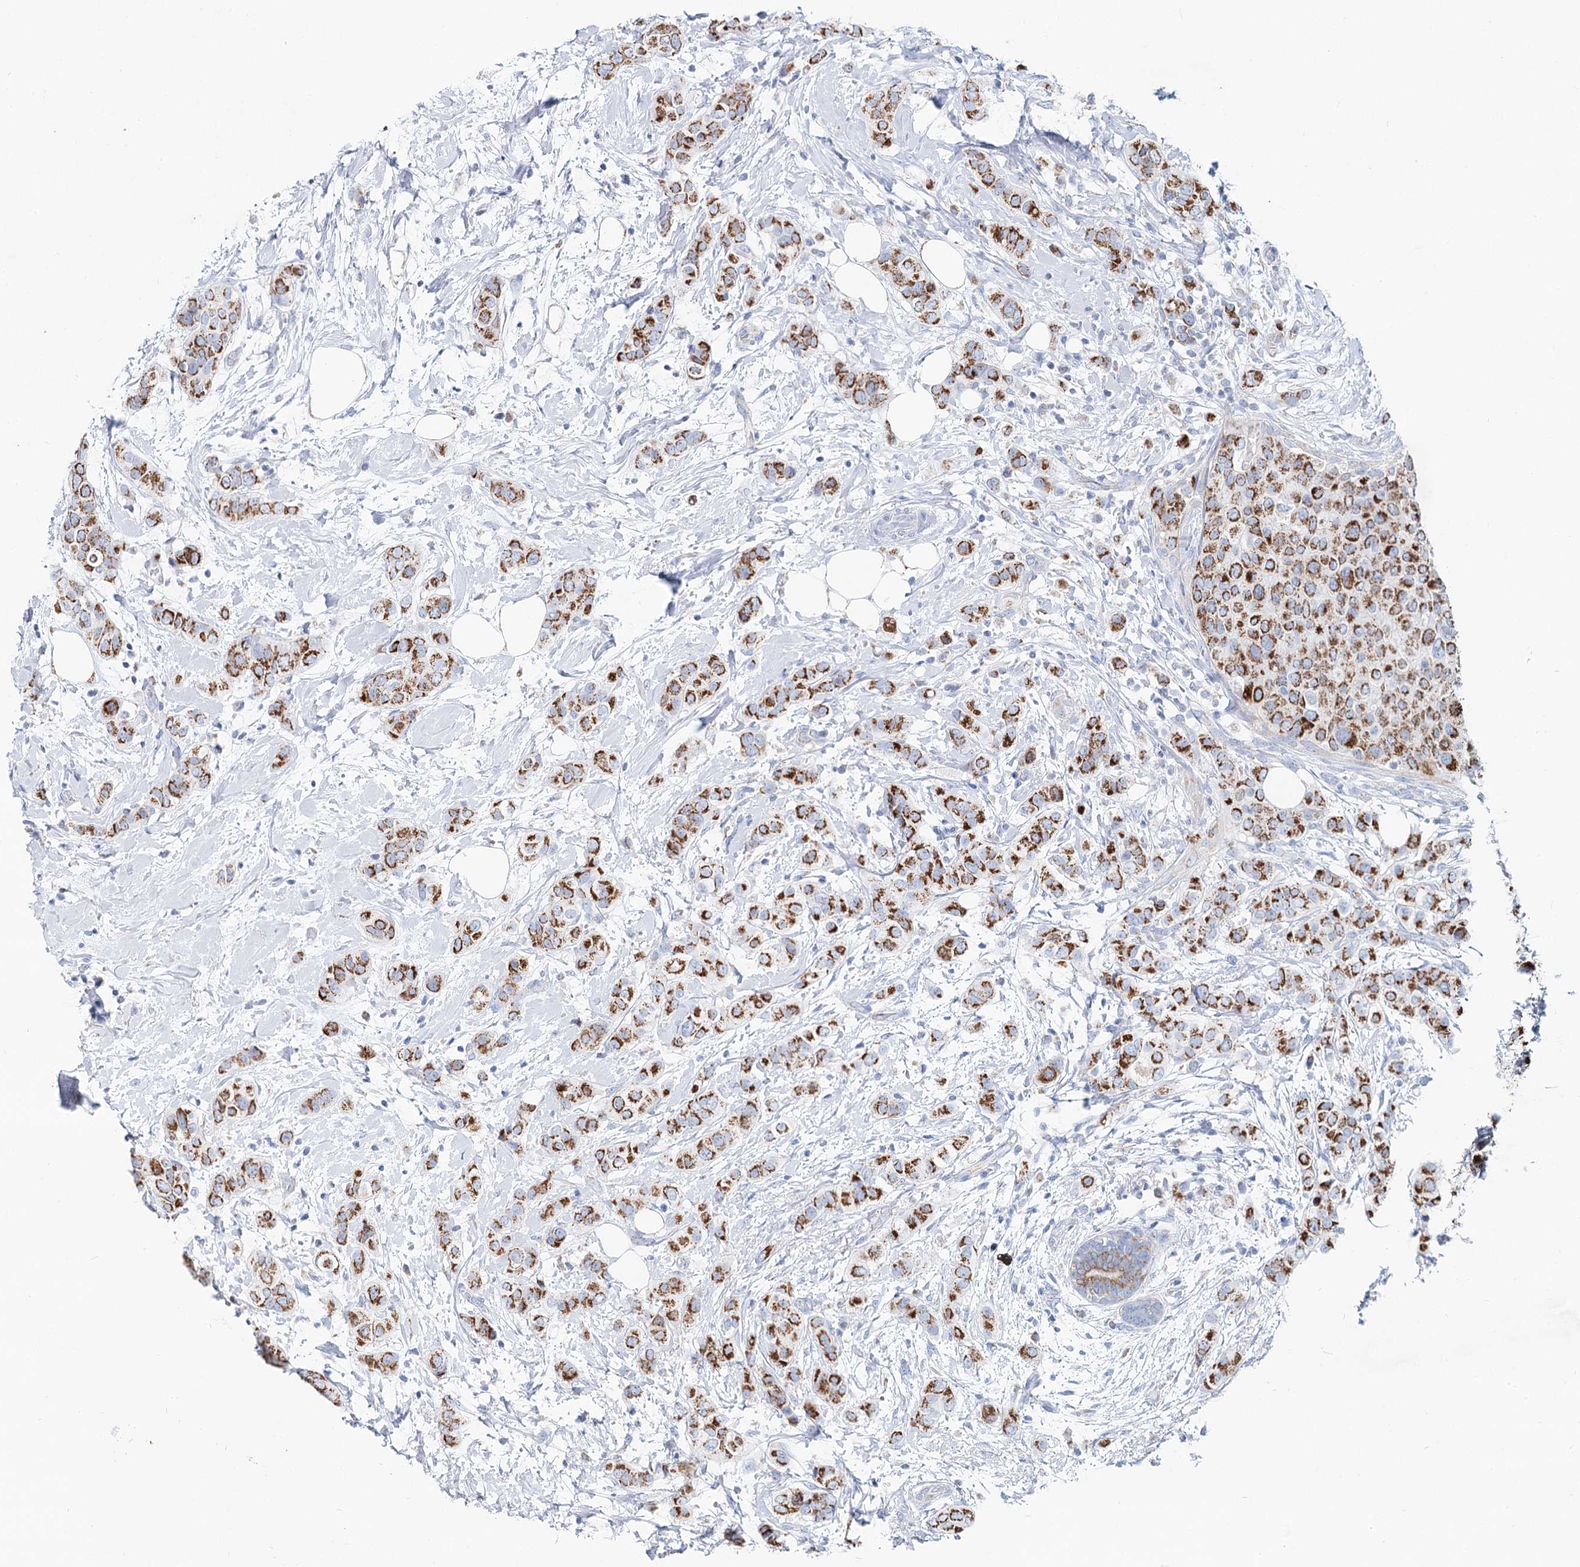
{"staining": {"intensity": "strong", "quantity": ">75%", "location": "cytoplasmic/membranous"}, "tissue": "breast cancer", "cell_type": "Tumor cells", "image_type": "cancer", "snomed": [{"axis": "morphology", "description": "Lobular carcinoma"}, {"axis": "topography", "description": "Breast"}], "caption": "Breast lobular carcinoma stained for a protein reveals strong cytoplasmic/membranous positivity in tumor cells.", "gene": "MCCC2", "patient": {"sex": "female", "age": 51}}